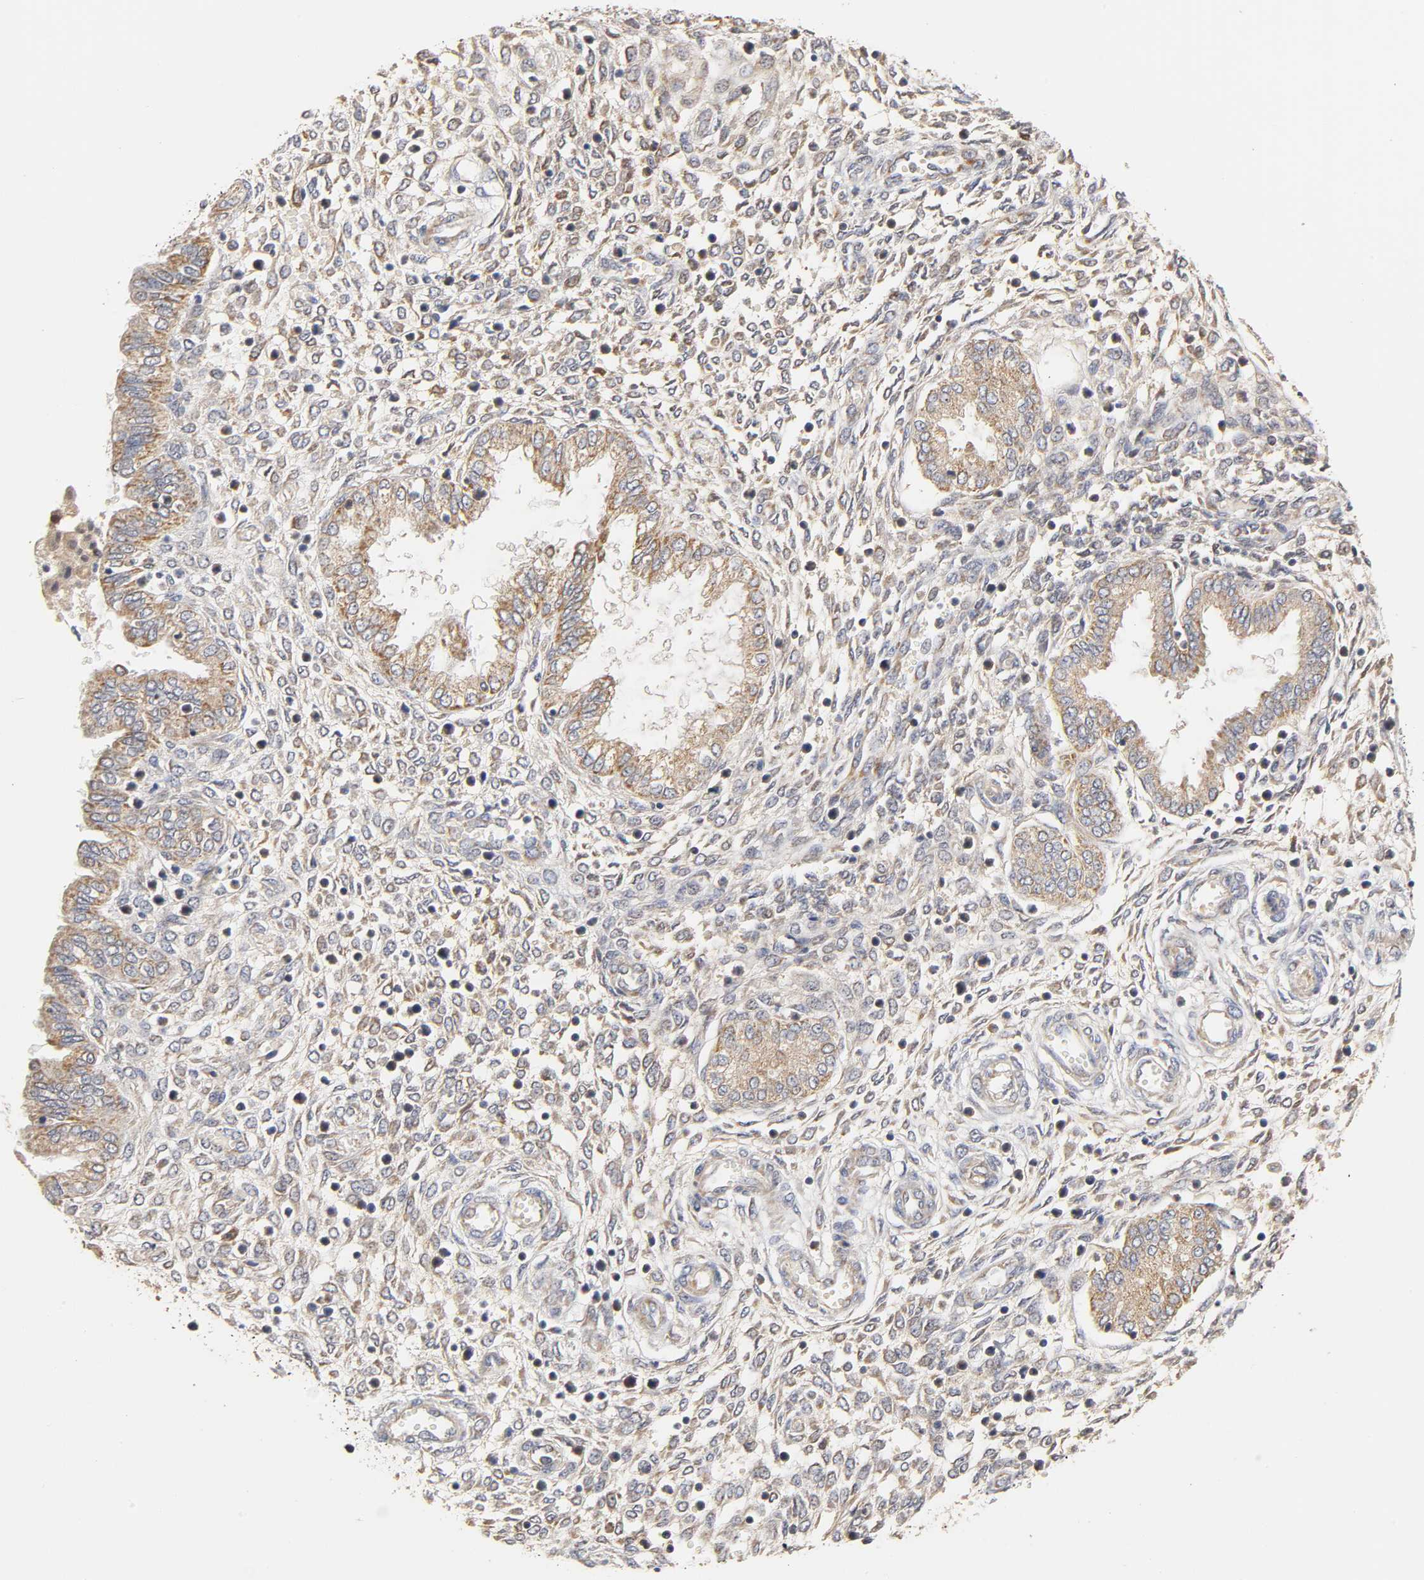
{"staining": {"intensity": "moderate", "quantity": ">75%", "location": "cytoplasmic/membranous"}, "tissue": "endometrium", "cell_type": "Cells in endometrial stroma", "image_type": "normal", "snomed": [{"axis": "morphology", "description": "Normal tissue, NOS"}, {"axis": "topography", "description": "Endometrium"}], "caption": "A photomicrograph of human endometrium stained for a protein demonstrates moderate cytoplasmic/membranous brown staining in cells in endometrial stroma.", "gene": "GSTZ1", "patient": {"sex": "female", "age": 33}}